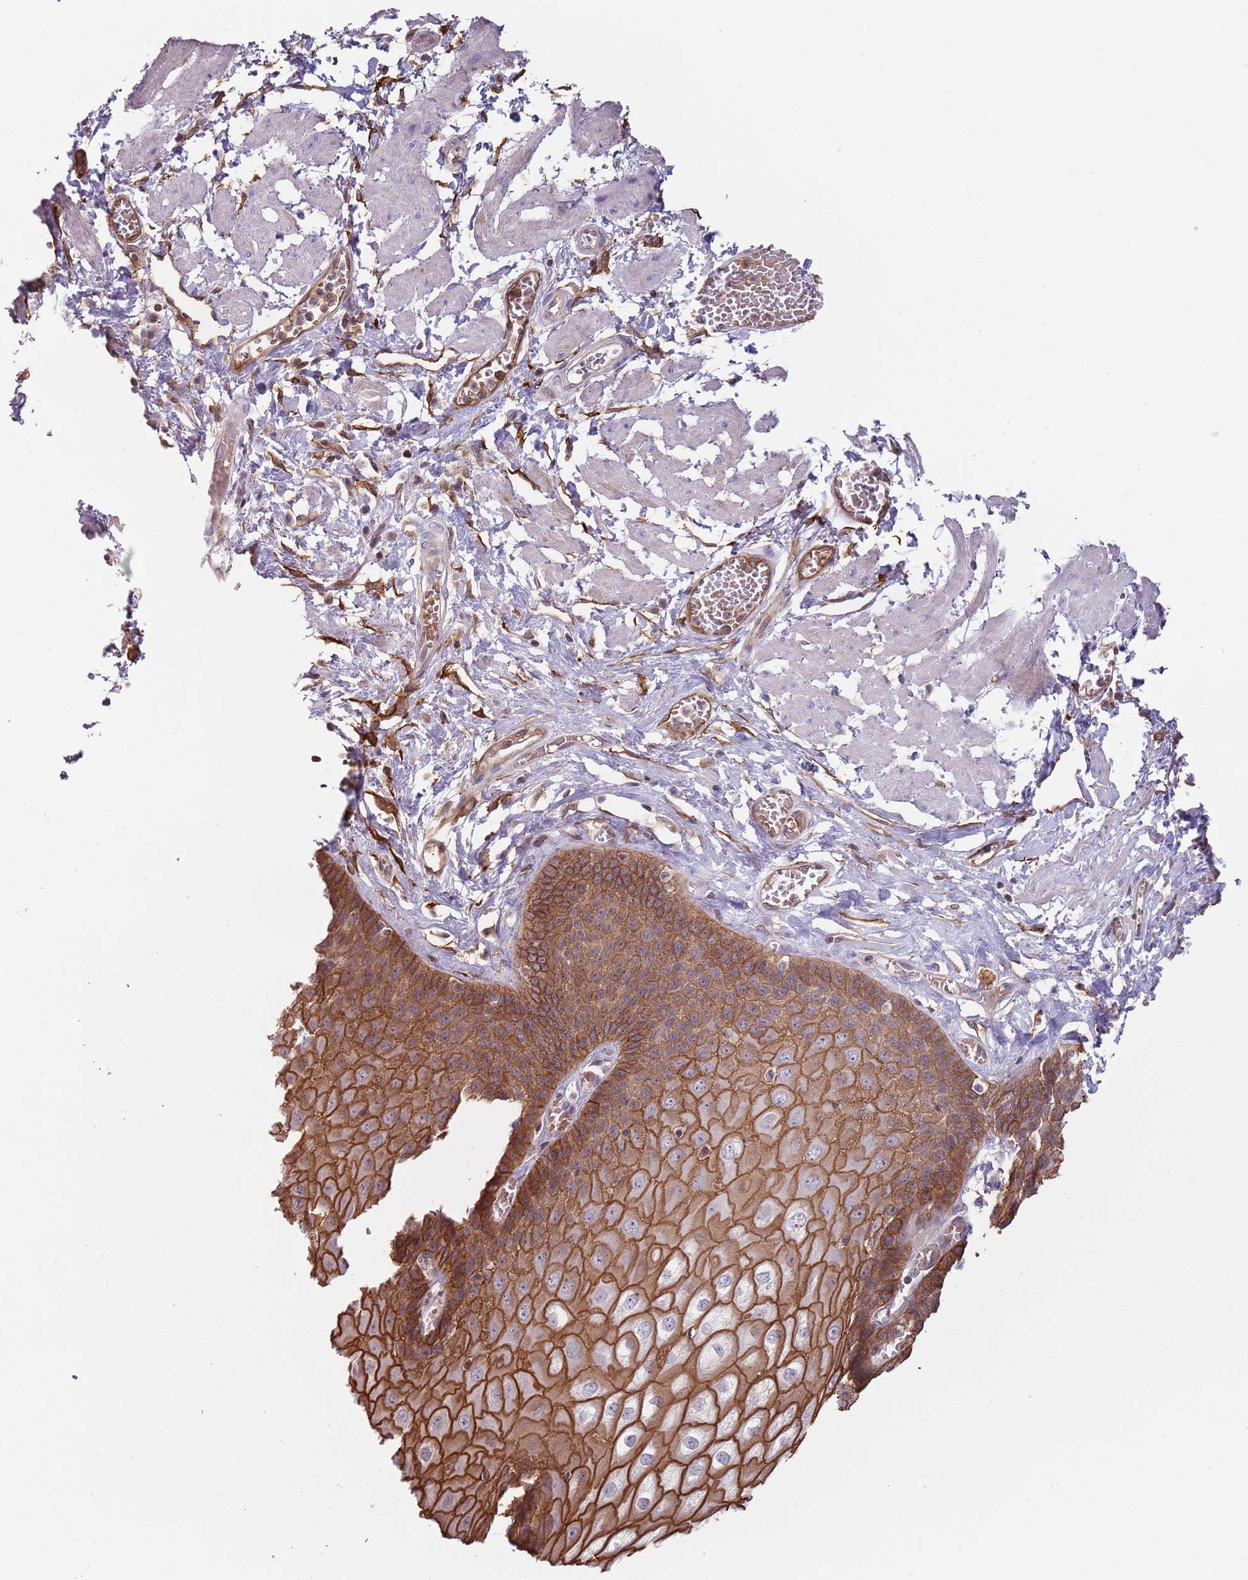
{"staining": {"intensity": "strong", "quantity": ">75%", "location": "cytoplasmic/membranous"}, "tissue": "esophagus", "cell_type": "Squamous epithelial cells", "image_type": "normal", "snomed": [{"axis": "morphology", "description": "Normal tissue, NOS"}, {"axis": "topography", "description": "Esophagus"}], "caption": "Human esophagus stained with a brown dye exhibits strong cytoplasmic/membranous positive expression in about >75% of squamous epithelial cells.", "gene": "GSDMD", "patient": {"sex": "male", "age": 60}}